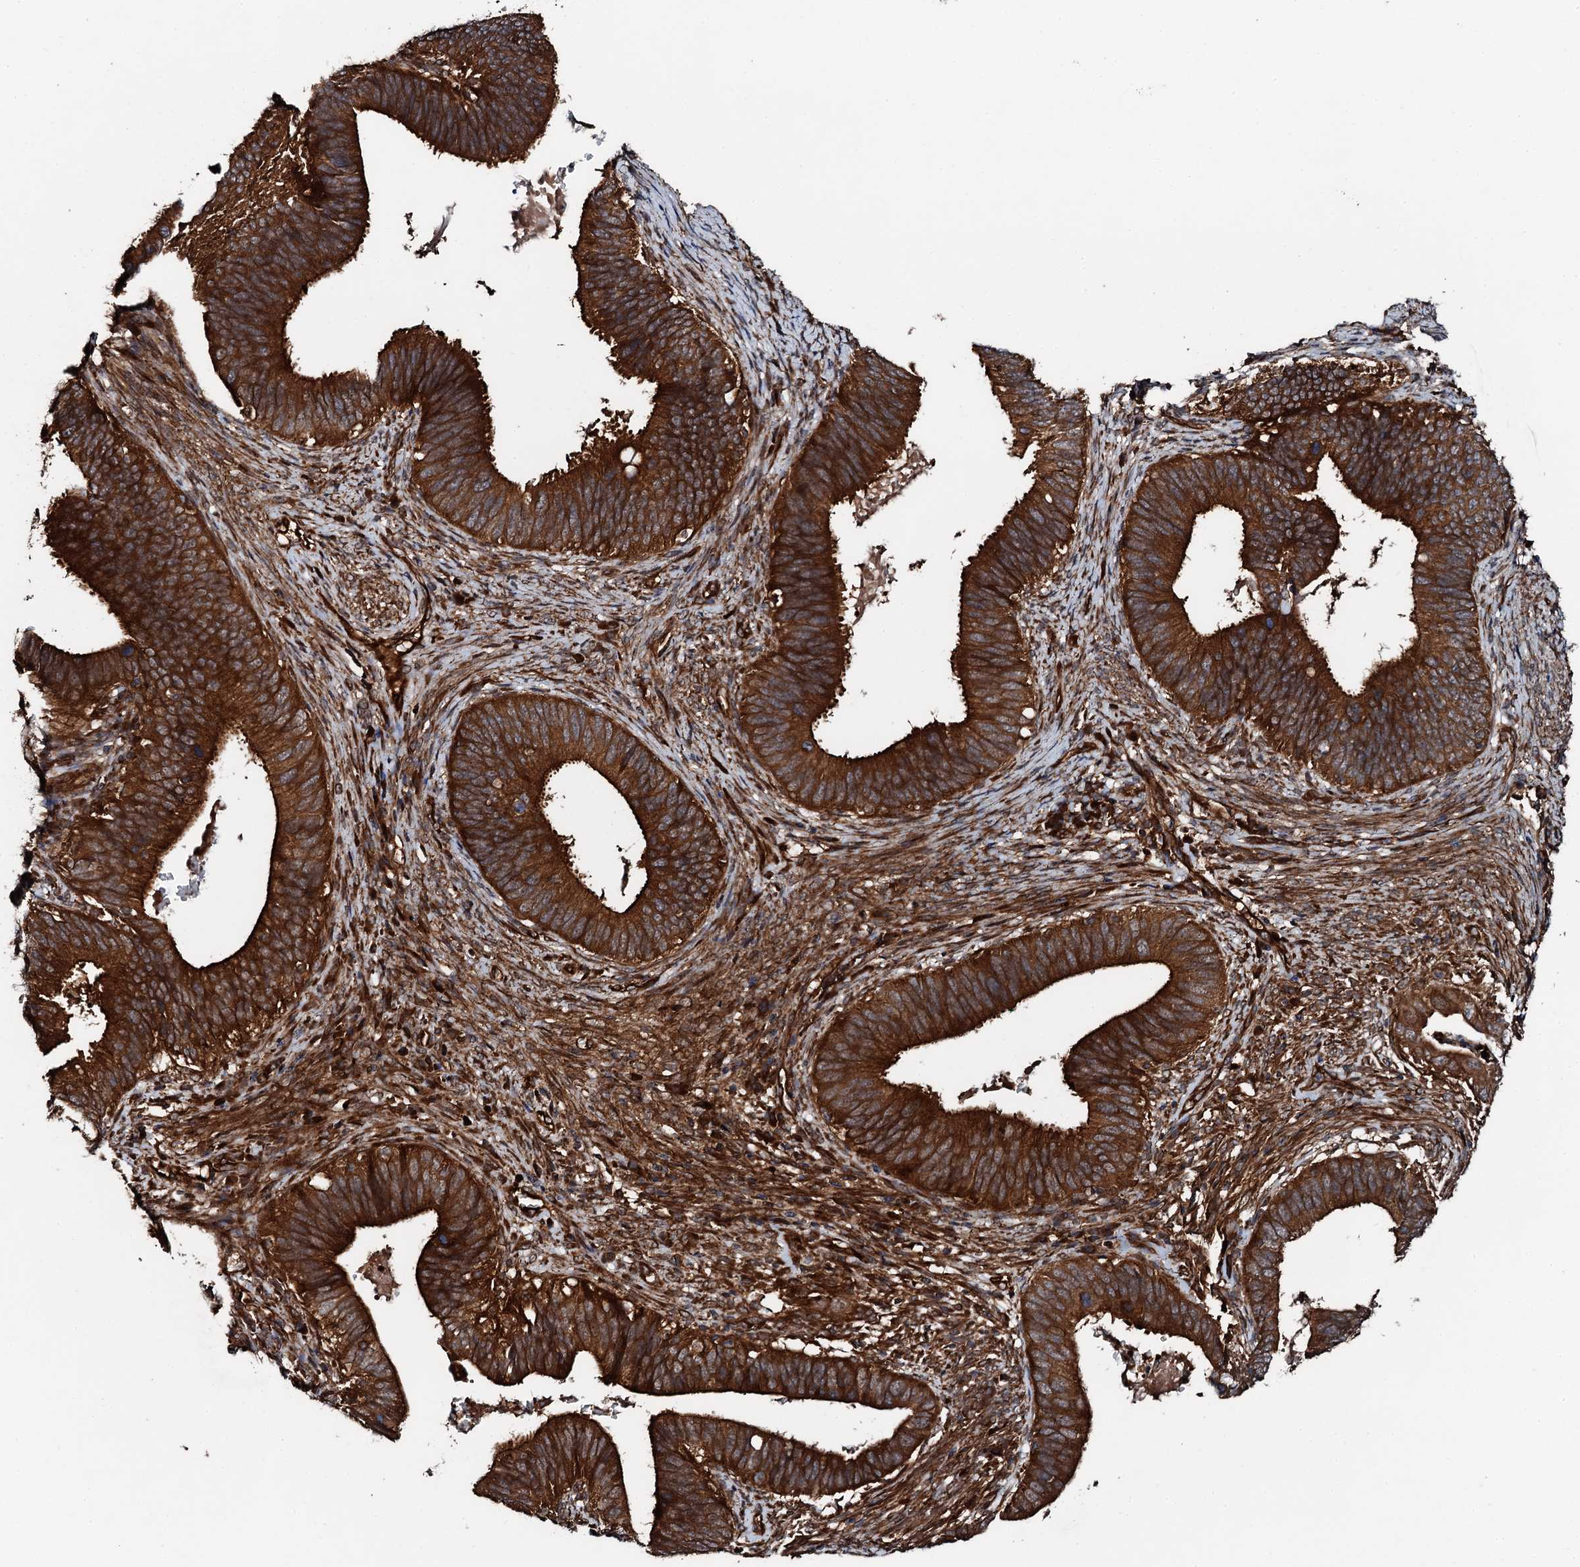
{"staining": {"intensity": "strong", "quantity": ">75%", "location": "cytoplasmic/membranous"}, "tissue": "cervical cancer", "cell_type": "Tumor cells", "image_type": "cancer", "snomed": [{"axis": "morphology", "description": "Adenocarcinoma, NOS"}, {"axis": "topography", "description": "Cervix"}], "caption": "Immunohistochemical staining of human adenocarcinoma (cervical) exhibits strong cytoplasmic/membranous protein positivity in approximately >75% of tumor cells.", "gene": "FLYWCH1", "patient": {"sex": "female", "age": 42}}